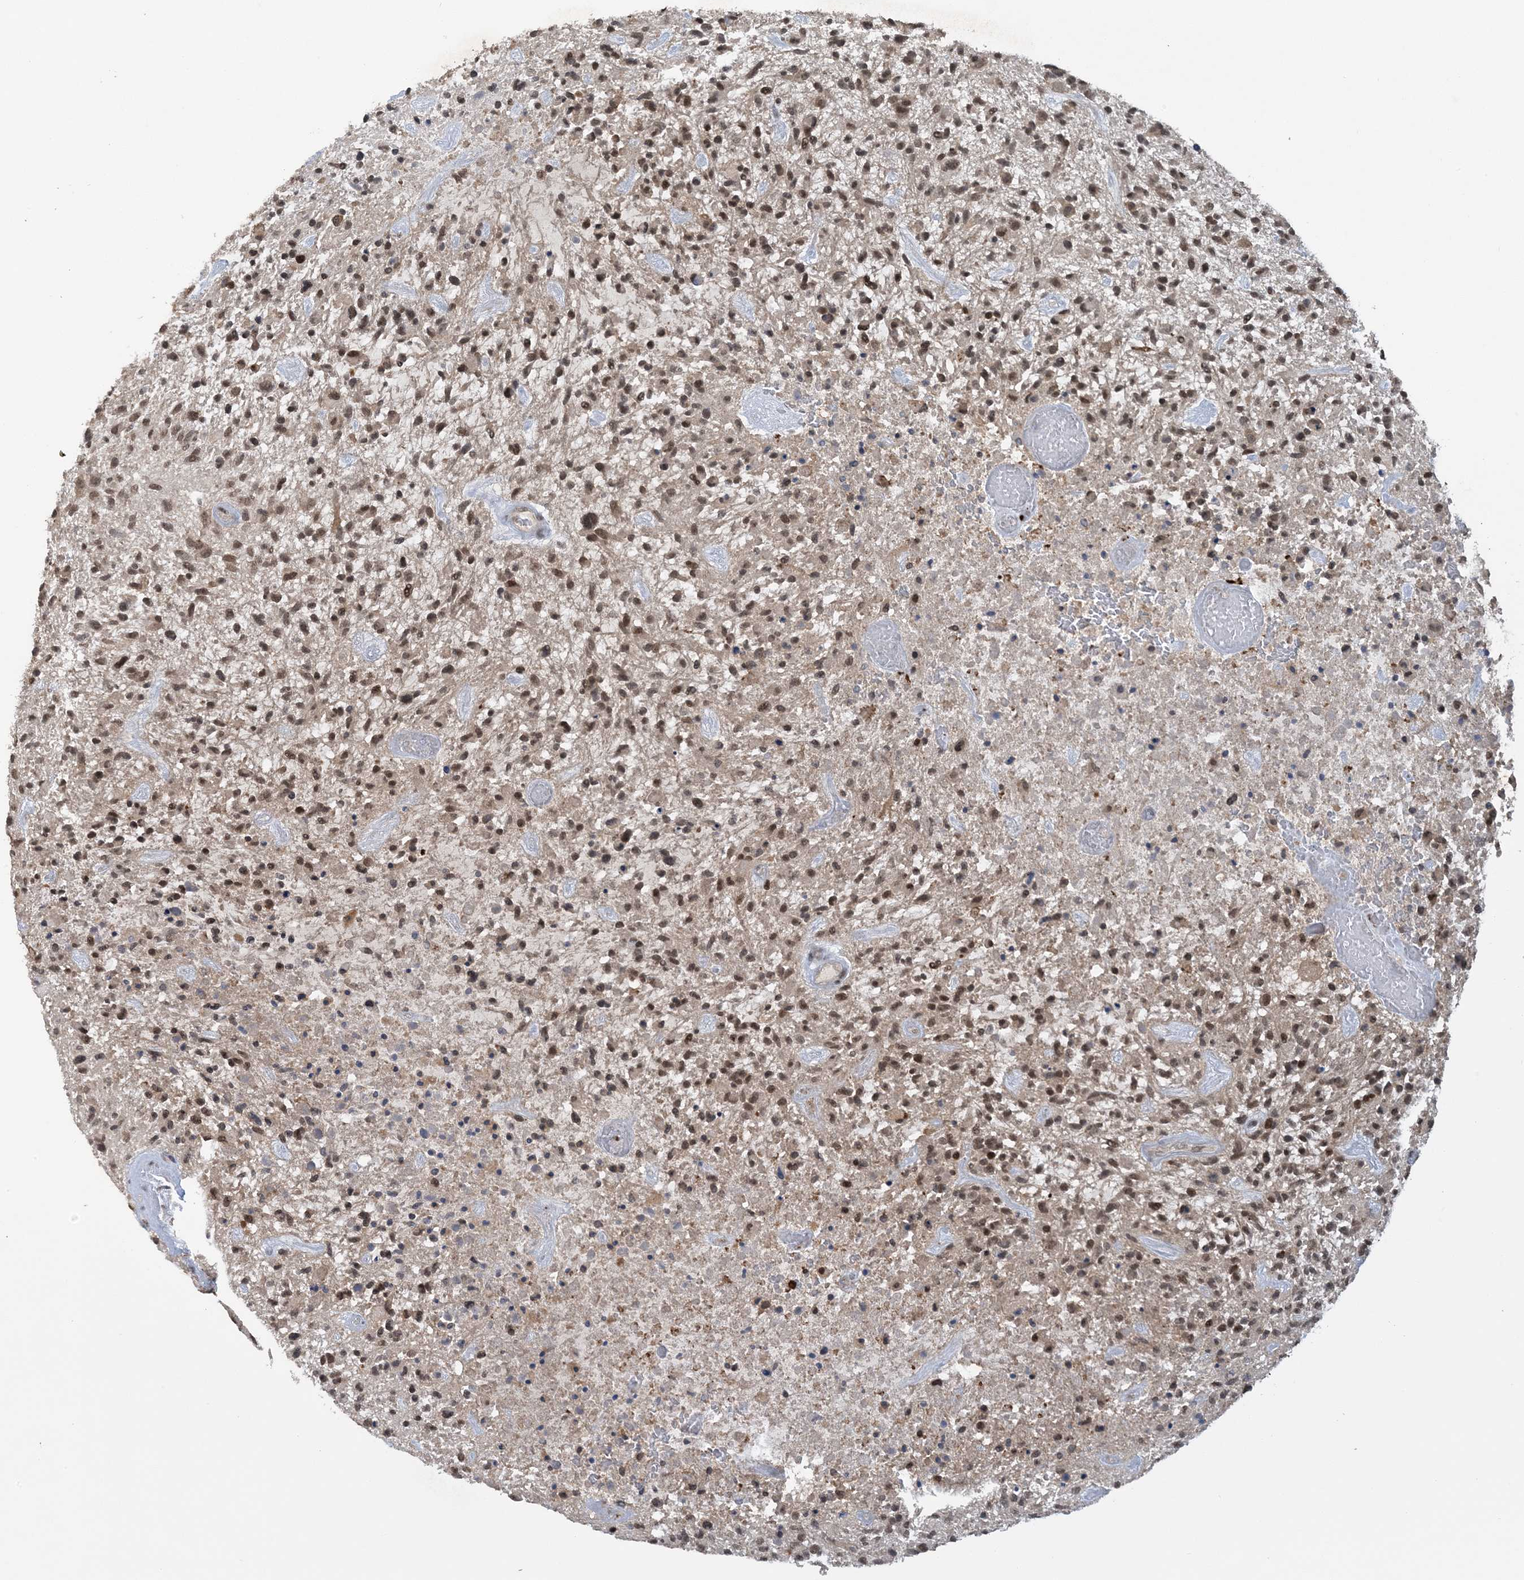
{"staining": {"intensity": "moderate", "quantity": ">75%", "location": "nuclear"}, "tissue": "glioma", "cell_type": "Tumor cells", "image_type": "cancer", "snomed": [{"axis": "morphology", "description": "Glioma, malignant, High grade"}, {"axis": "topography", "description": "Brain"}], "caption": "Immunohistochemical staining of human glioma shows moderate nuclear protein expression in approximately >75% of tumor cells.", "gene": "ACYP2", "patient": {"sex": "male", "age": 47}}